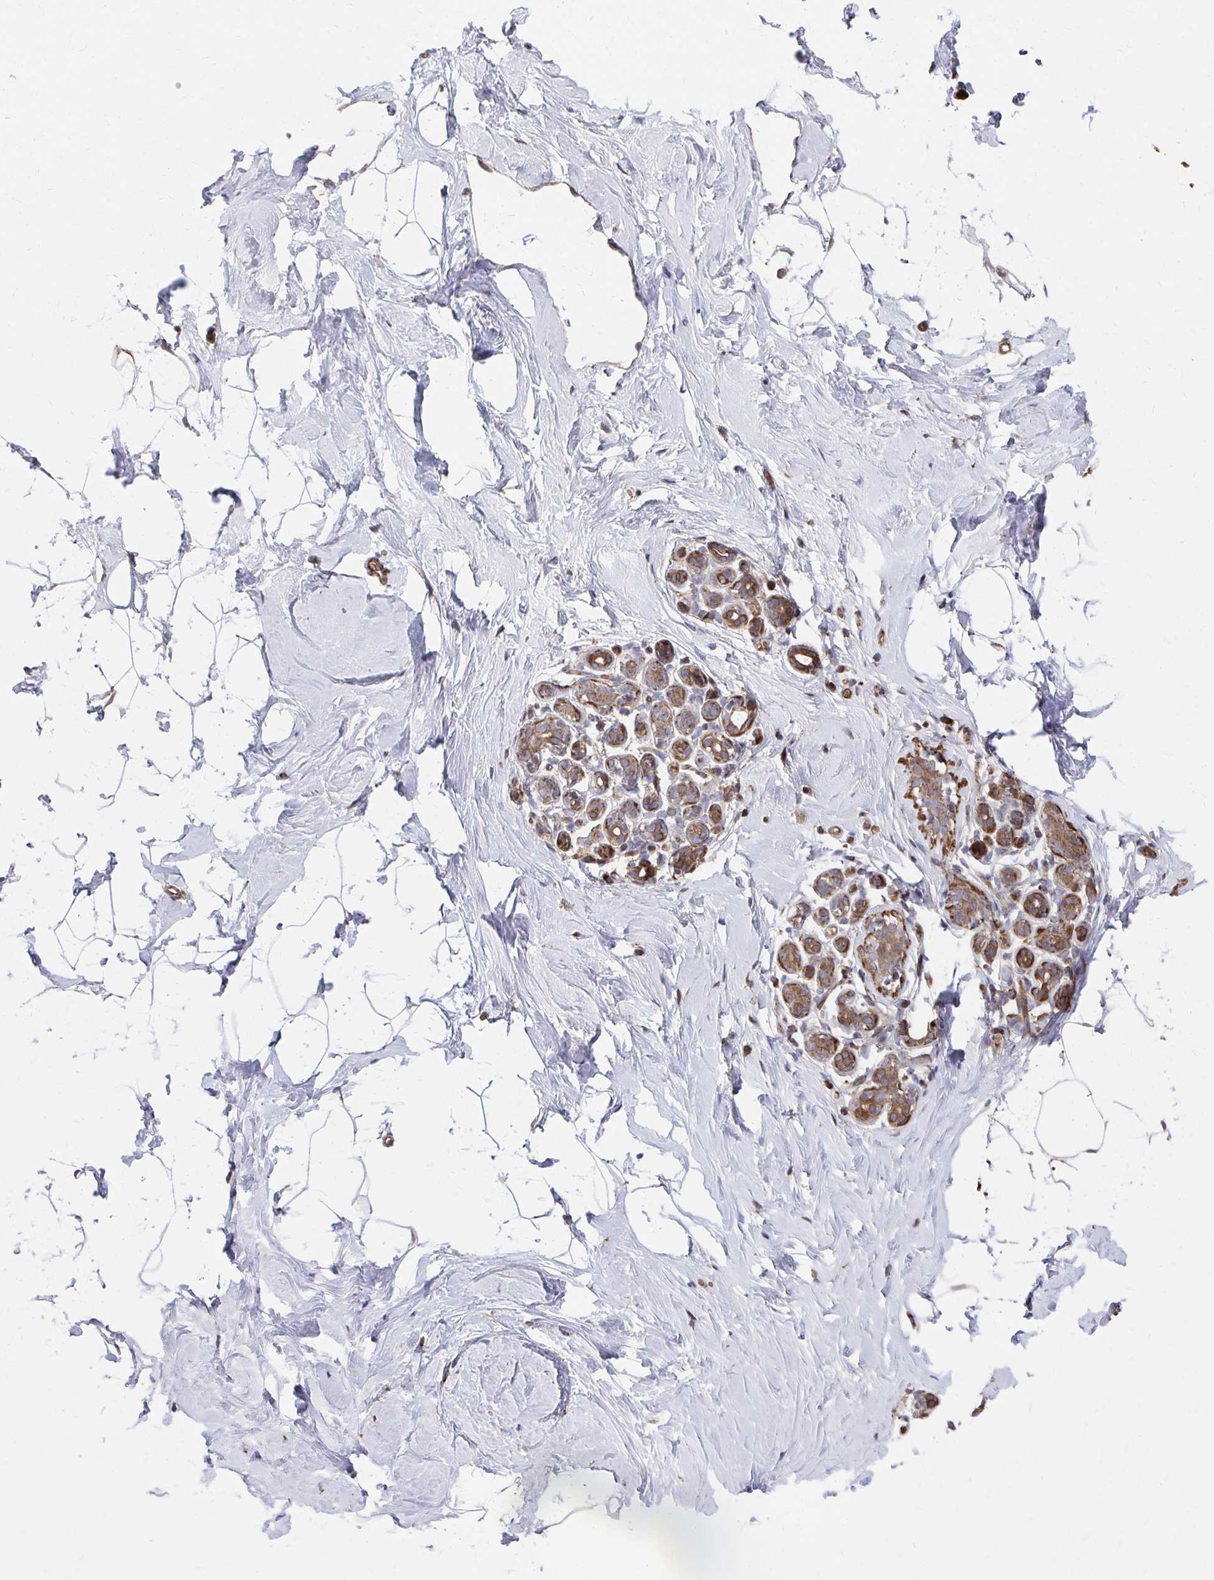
{"staining": {"intensity": "negative", "quantity": "none", "location": "none"}, "tissue": "breast", "cell_type": "Adipocytes", "image_type": "normal", "snomed": [{"axis": "morphology", "description": "Normal tissue, NOS"}, {"axis": "topography", "description": "Breast"}], "caption": "IHC of unremarkable human breast reveals no expression in adipocytes. (Immunohistochemistry, brightfield microscopy, high magnification).", "gene": "FAM89A", "patient": {"sex": "female", "age": 32}}